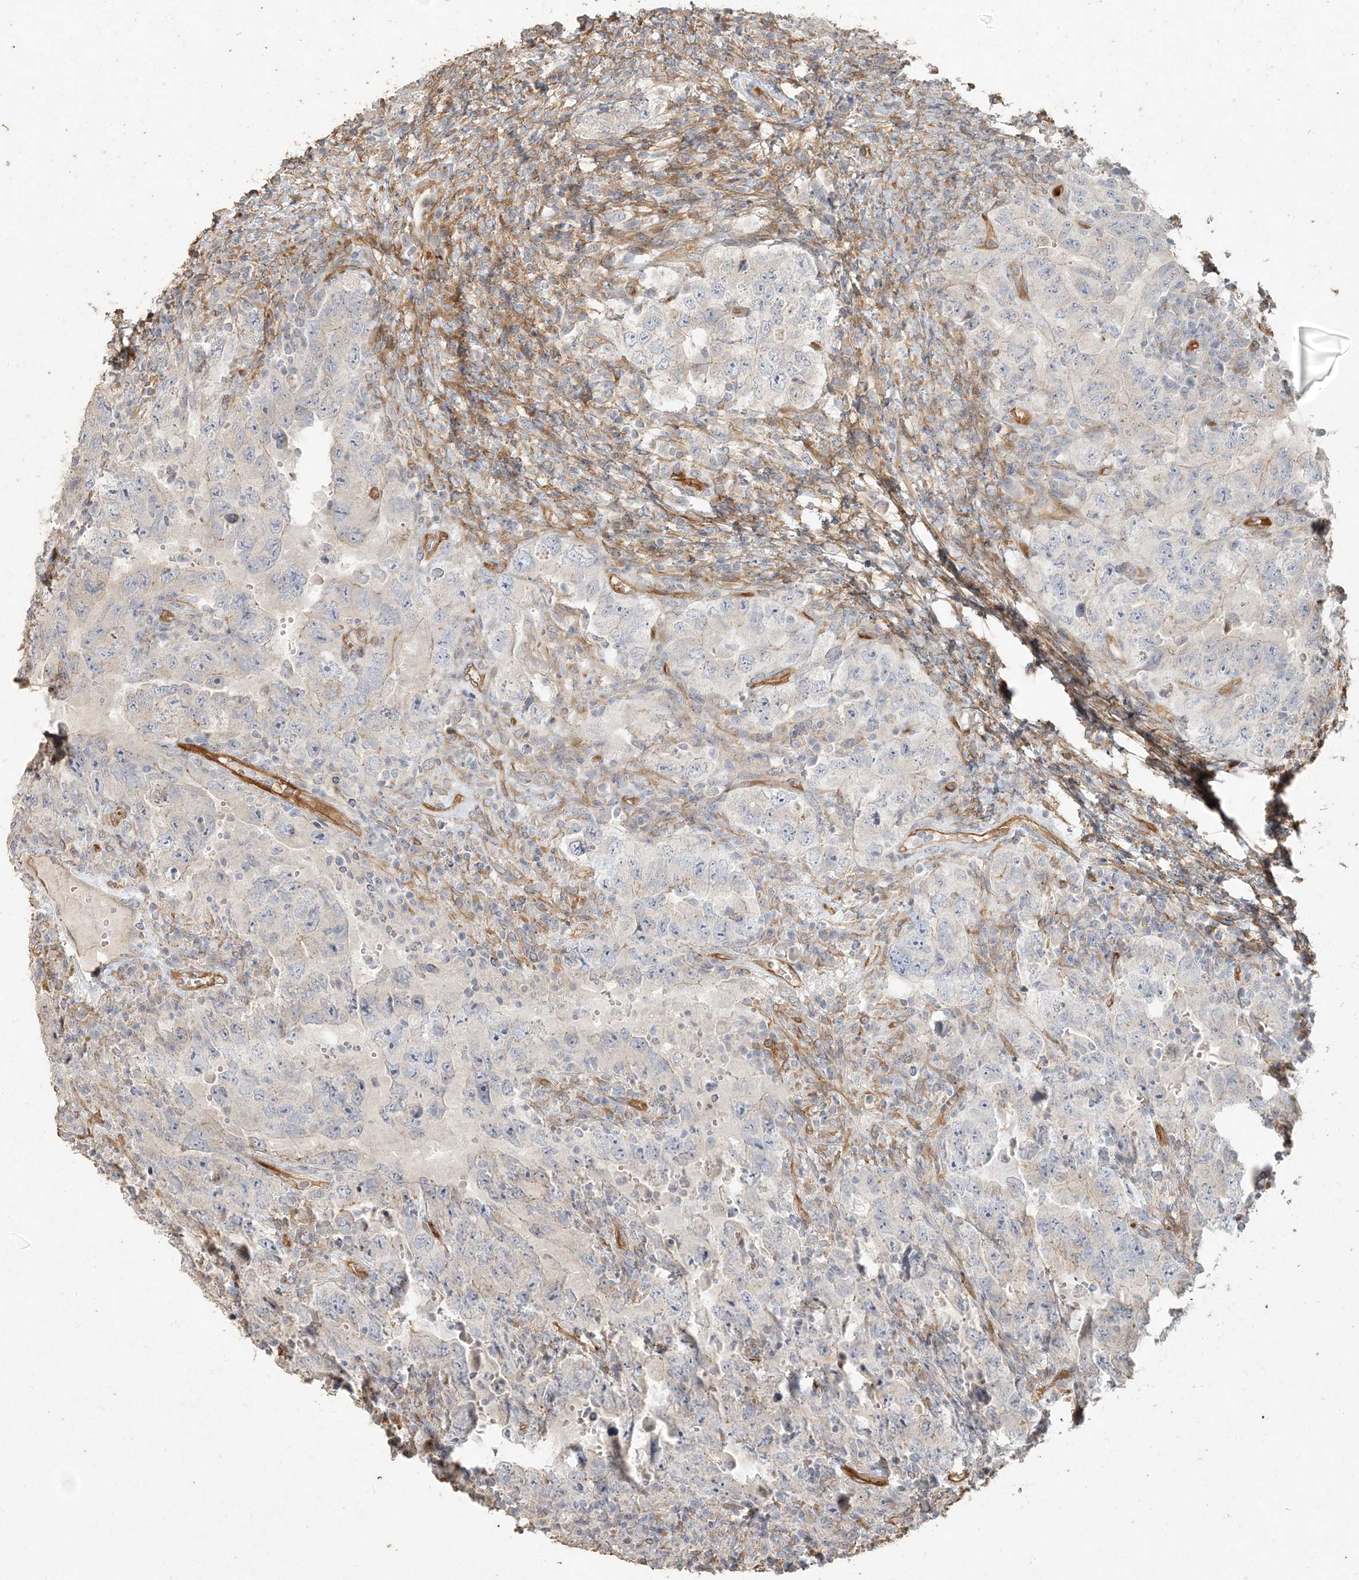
{"staining": {"intensity": "negative", "quantity": "none", "location": "none"}, "tissue": "testis cancer", "cell_type": "Tumor cells", "image_type": "cancer", "snomed": [{"axis": "morphology", "description": "Carcinoma, Embryonal, NOS"}, {"axis": "topography", "description": "Testis"}], "caption": "Tumor cells show no significant protein positivity in testis cancer (embryonal carcinoma).", "gene": "RNF145", "patient": {"sex": "male", "age": 26}}